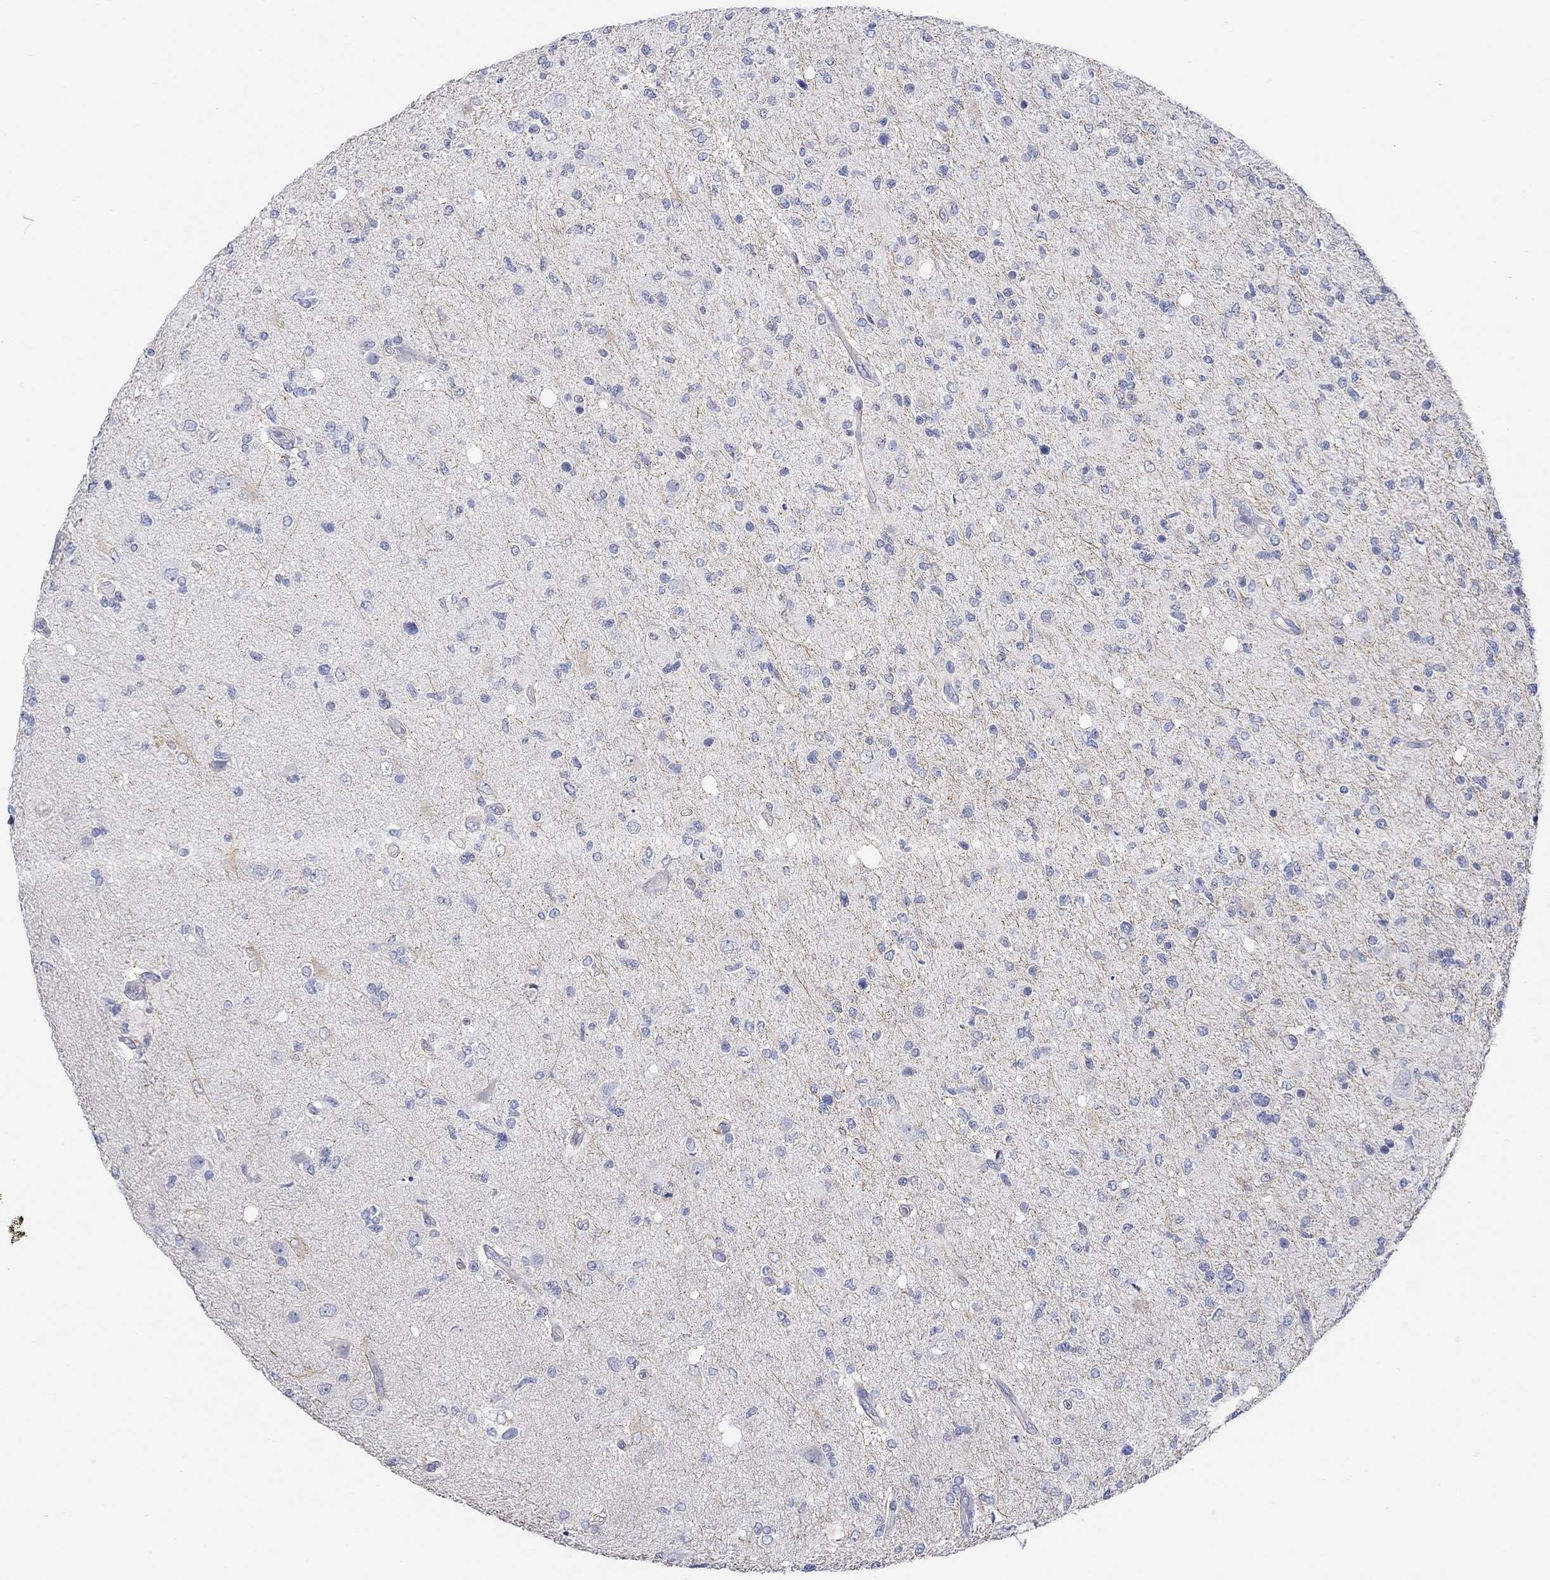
{"staining": {"intensity": "negative", "quantity": "none", "location": "none"}, "tissue": "glioma", "cell_type": "Tumor cells", "image_type": "cancer", "snomed": [{"axis": "morphology", "description": "Glioma, malignant, High grade"}, {"axis": "topography", "description": "Cerebral cortex"}], "caption": "Immunohistochemistry (IHC) image of neoplastic tissue: human malignant glioma (high-grade) stained with DAB (3,3'-diaminobenzidine) displays no significant protein expression in tumor cells. (DAB (3,3'-diaminobenzidine) immunohistochemistry (IHC) with hematoxylin counter stain).", "gene": "KRT222", "patient": {"sex": "male", "age": 70}}